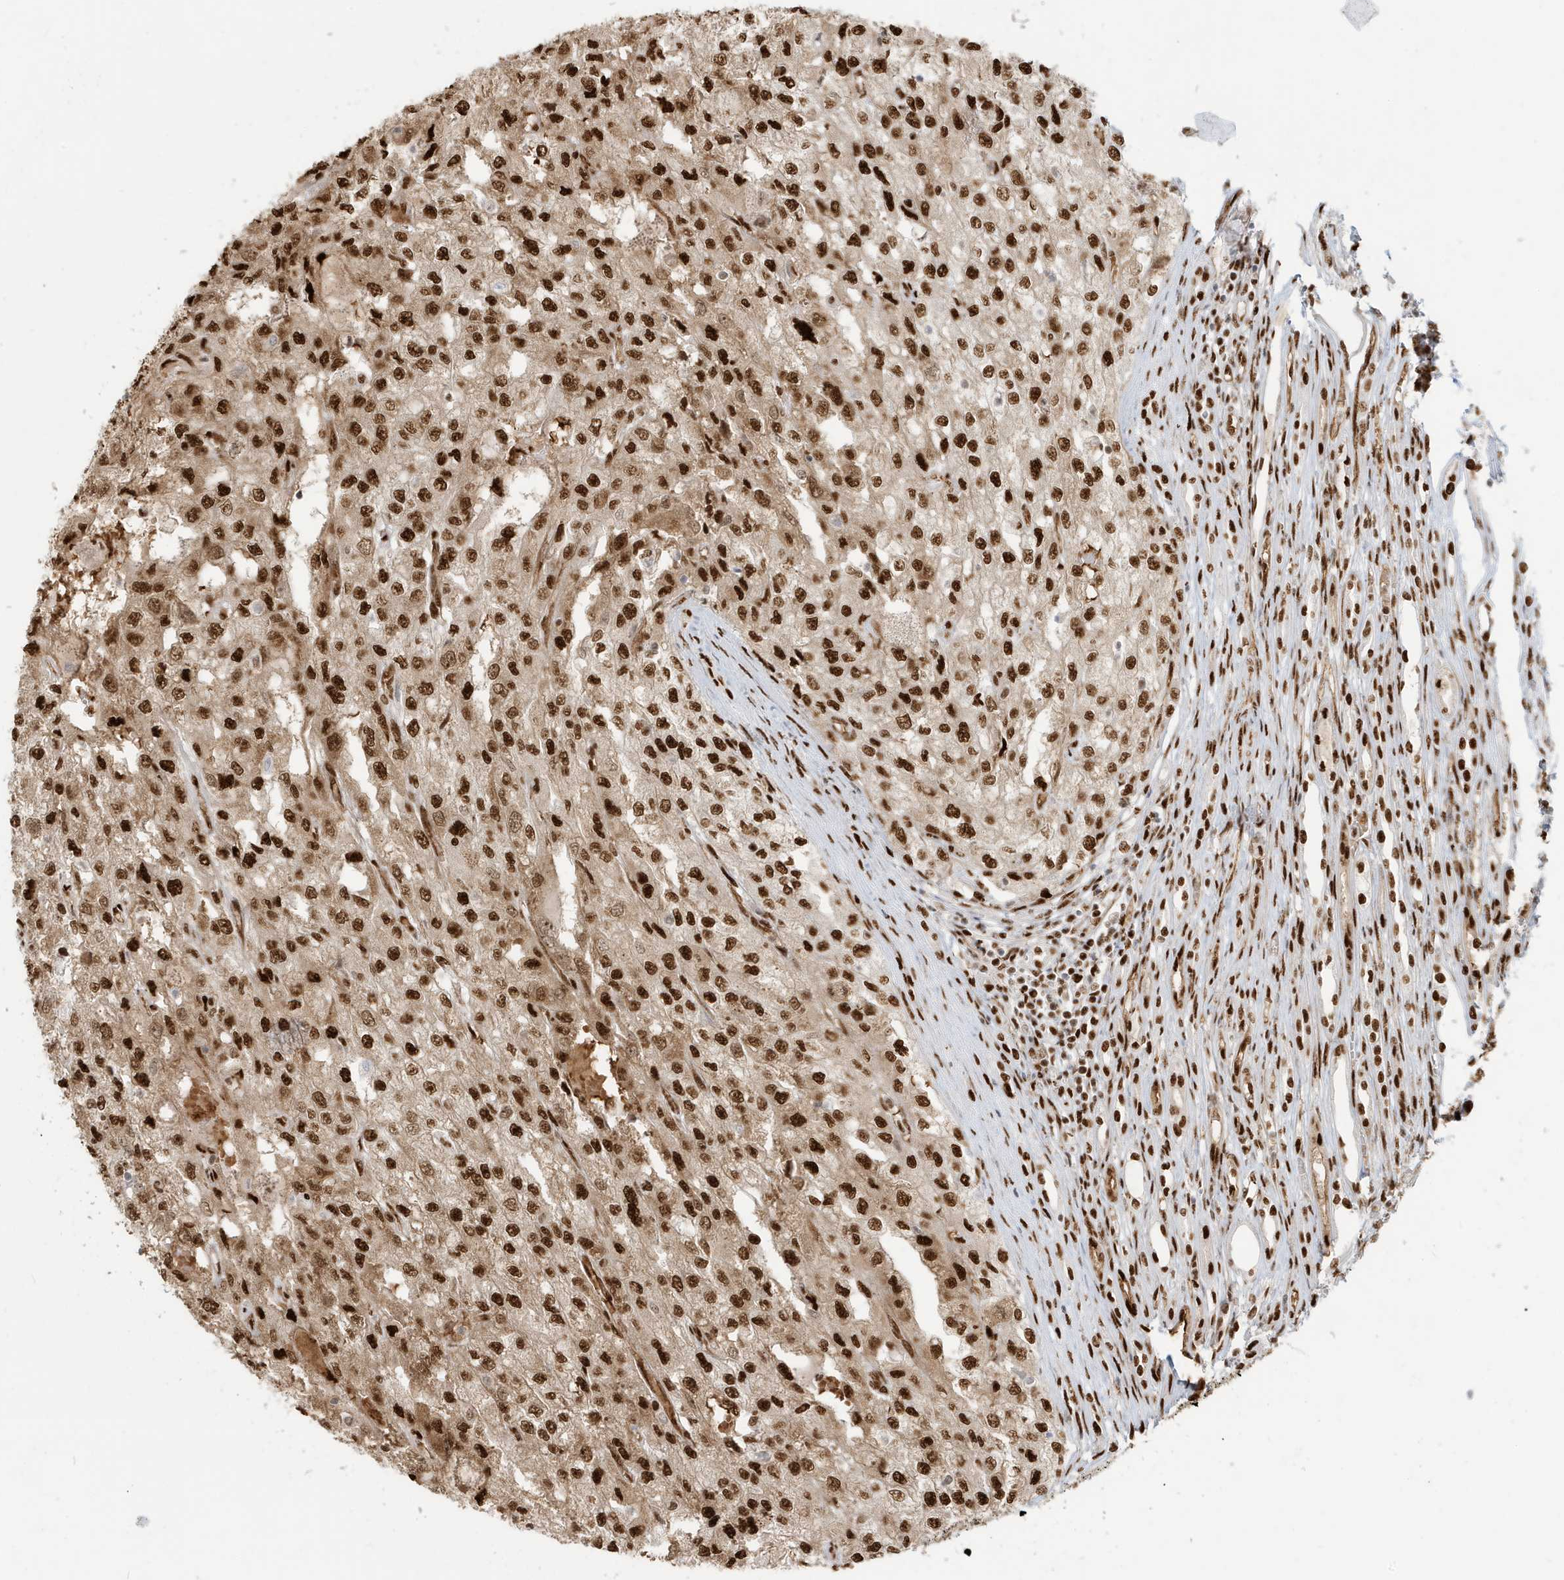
{"staining": {"intensity": "strong", "quantity": ">75%", "location": "nuclear"}, "tissue": "renal cancer", "cell_type": "Tumor cells", "image_type": "cancer", "snomed": [{"axis": "morphology", "description": "Adenocarcinoma, NOS"}, {"axis": "topography", "description": "Kidney"}], "caption": "Strong nuclear expression is identified in about >75% of tumor cells in renal cancer (adenocarcinoma). (DAB (3,3'-diaminobenzidine) = brown stain, brightfield microscopy at high magnification).", "gene": "CKS2", "patient": {"sex": "female", "age": 54}}